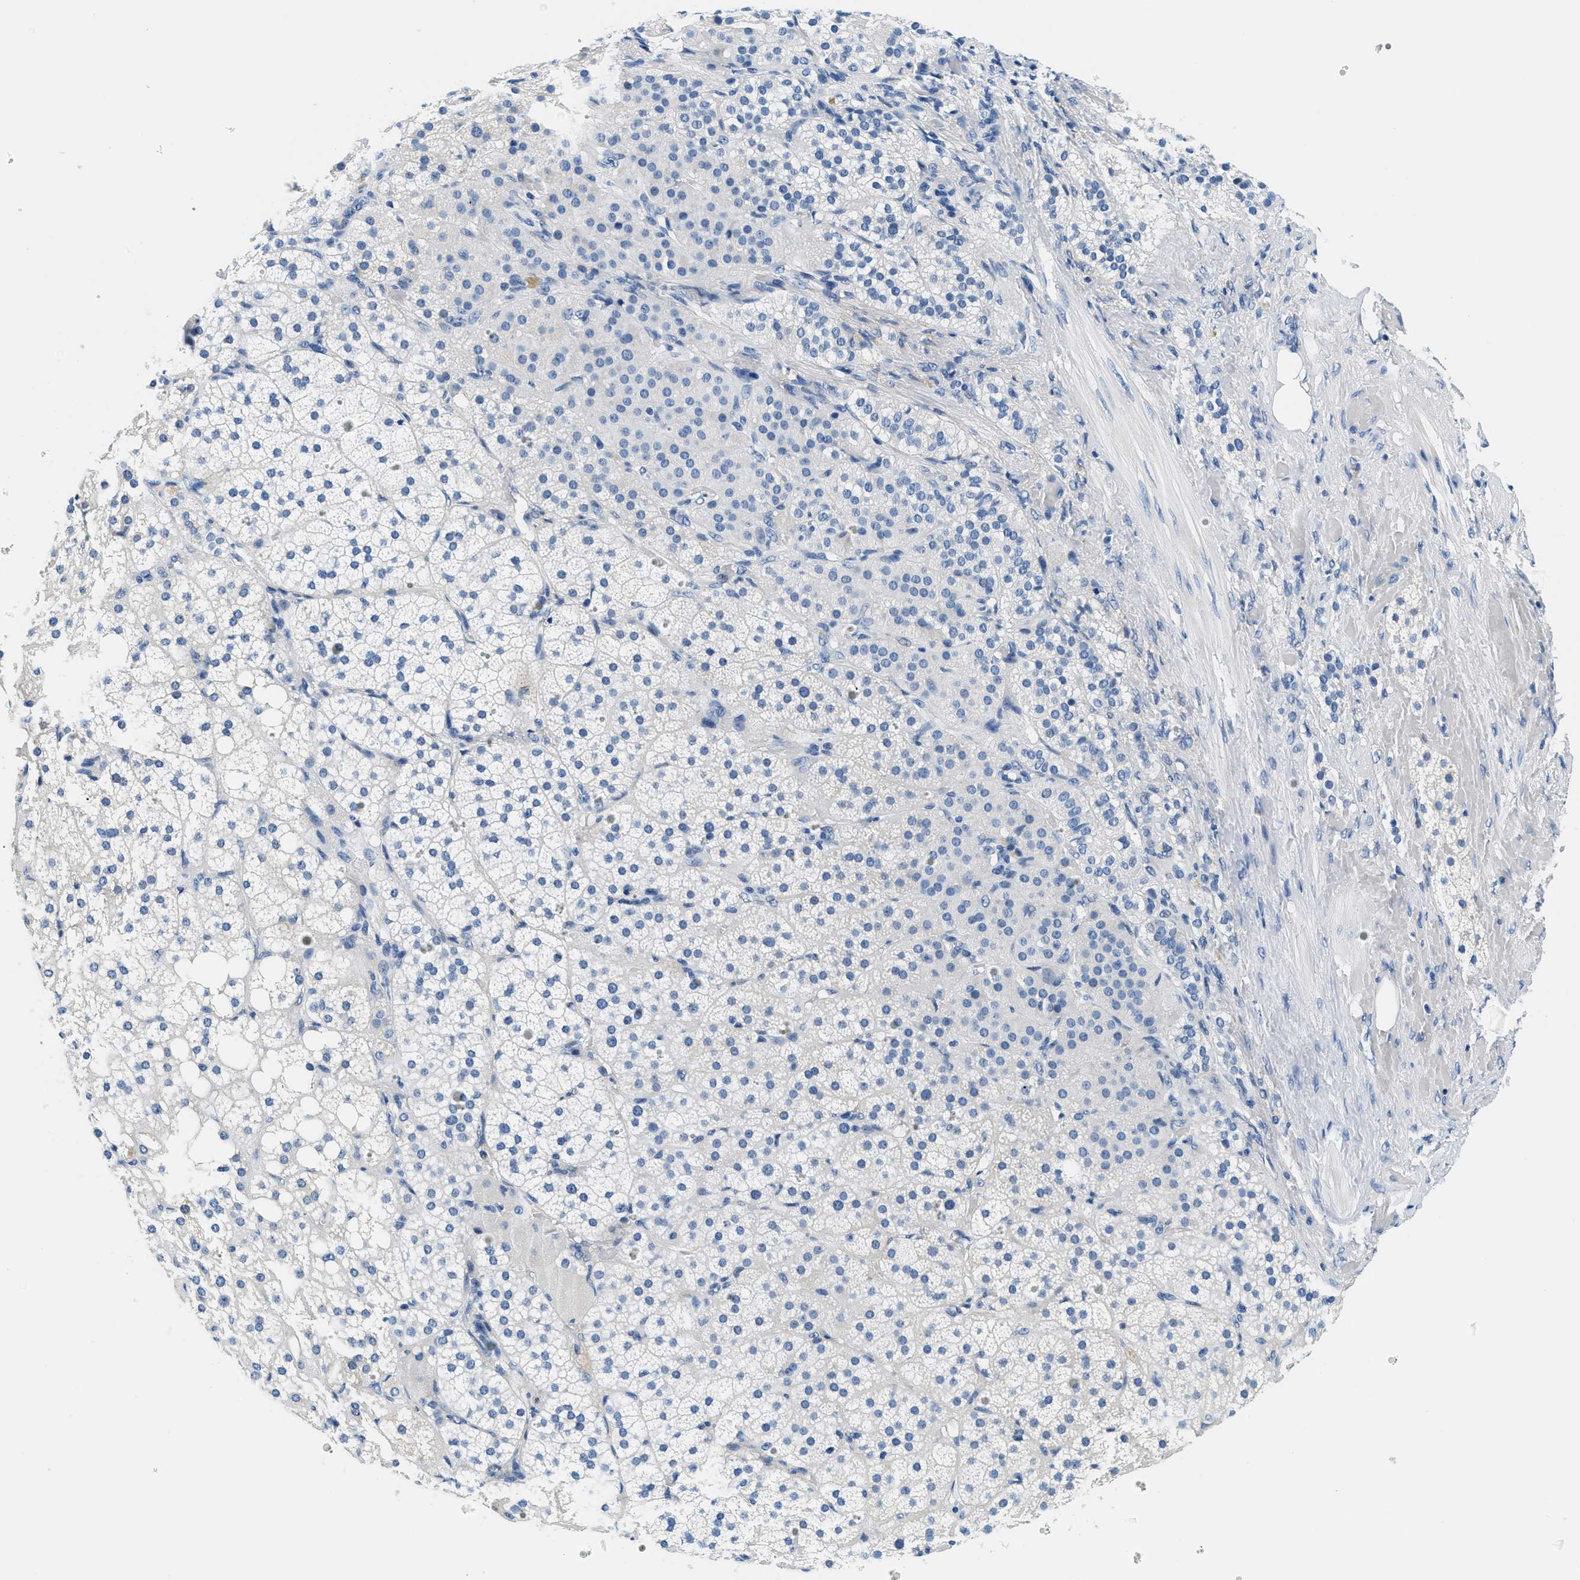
{"staining": {"intensity": "negative", "quantity": "none", "location": "none"}, "tissue": "adrenal gland", "cell_type": "Glandular cells", "image_type": "normal", "snomed": [{"axis": "morphology", "description": "Normal tissue, NOS"}, {"axis": "topography", "description": "Adrenal gland"}], "caption": "Glandular cells are negative for protein expression in benign human adrenal gland. (DAB (3,3'-diaminobenzidine) immunohistochemistry (IHC), high magnification).", "gene": "GSTM3", "patient": {"sex": "female", "age": 59}}